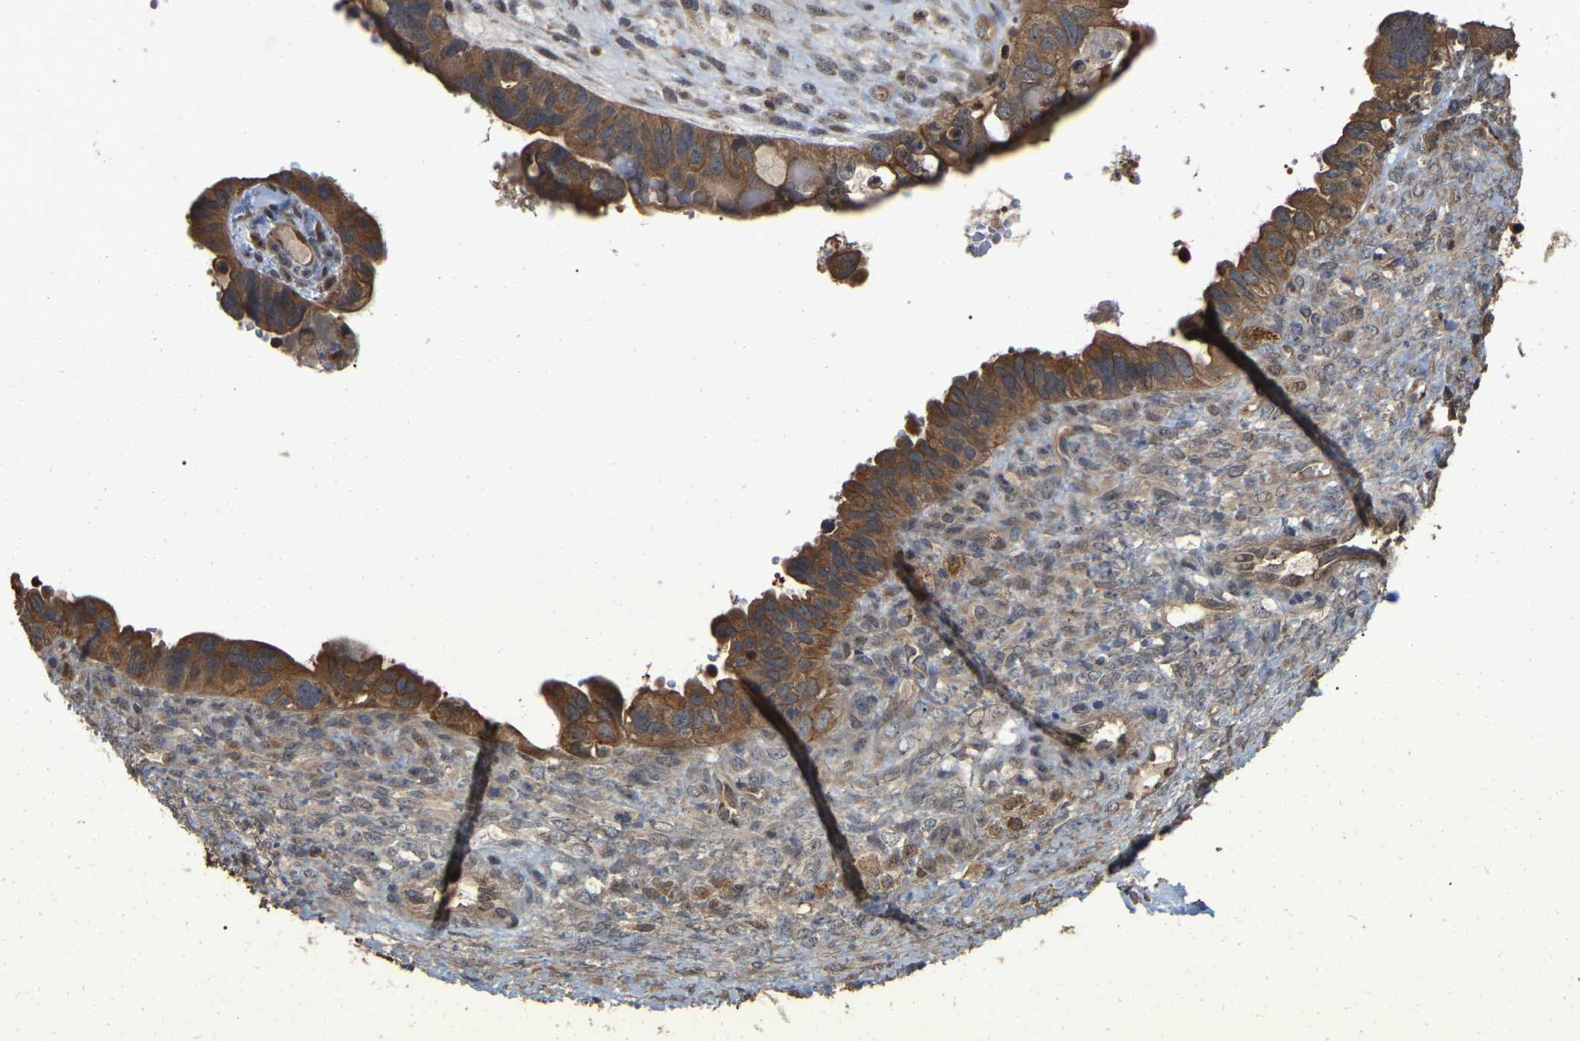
{"staining": {"intensity": "moderate", "quantity": ">75%", "location": "cytoplasmic/membranous"}, "tissue": "ovarian cancer", "cell_type": "Tumor cells", "image_type": "cancer", "snomed": [{"axis": "morphology", "description": "Cystadenocarcinoma, serous, NOS"}, {"axis": "topography", "description": "Ovary"}], "caption": "Serous cystadenocarcinoma (ovarian) stained with DAB immunohistochemistry (IHC) demonstrates medium levels of moderate cytoplasmic/membranous expression in about >75% of tumor cells.", "gene": "FAM219A", "patient": {"sex": "female", "age": 79}}